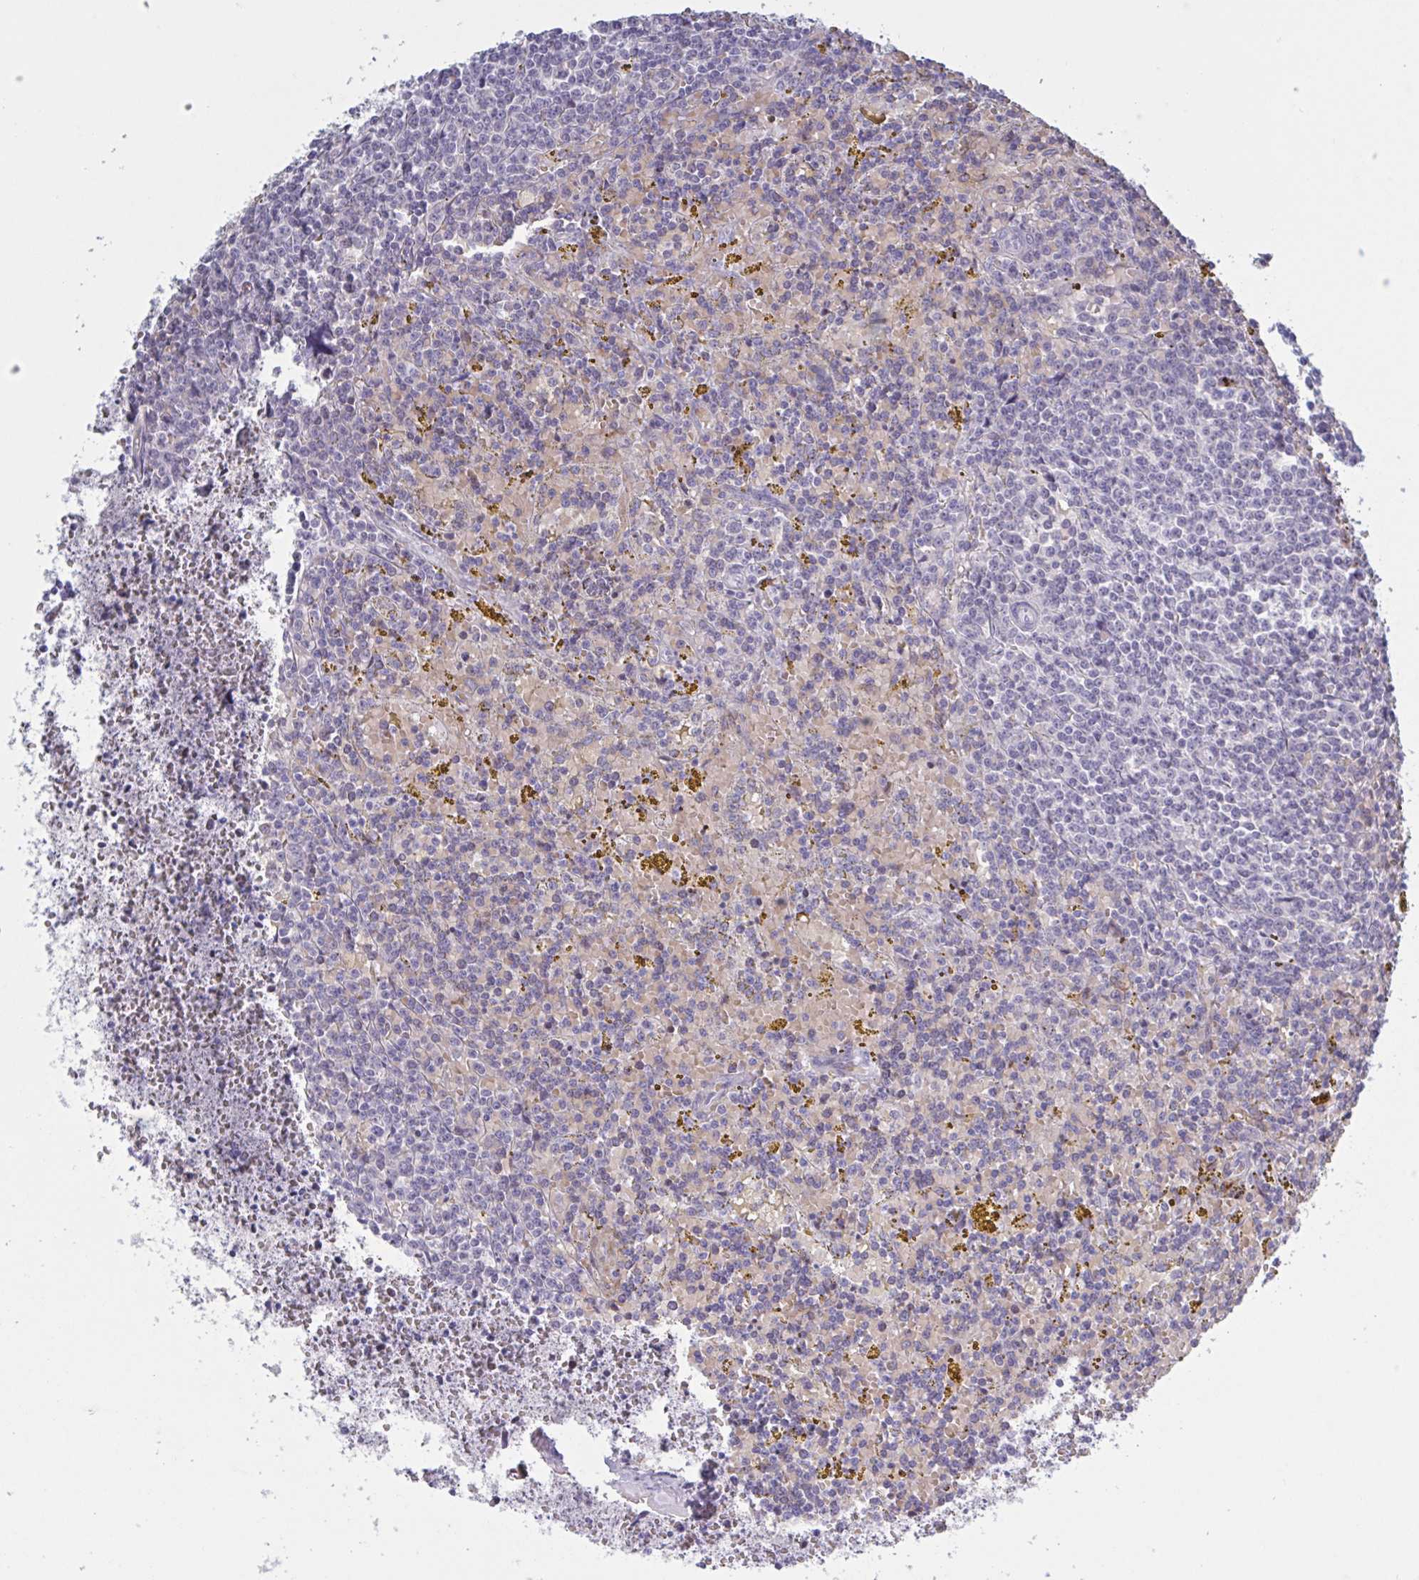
{"staining": {"intensity": "negative", "quantity": "none", "location": "none"}, "tissue": "lymphoma", "cell_type": "Tumor cells", "image_type": "cancer", "snomed": [{"axis": "morphology", "description": "Malignant lymphoma, non-Hodgkin's type, Low grade"}, {"axis": "topography", "description": "Spleen"}, {"axis": "topography", "description": "Lymph node"}], "caption": "Histopathology image shows no significant protein positivity in tumor cells of low-grade malignant lymphoma, non-Hodgkin's type.", "gene": "HSD11B2", "patient": {"sex": "female", "age": 66}}